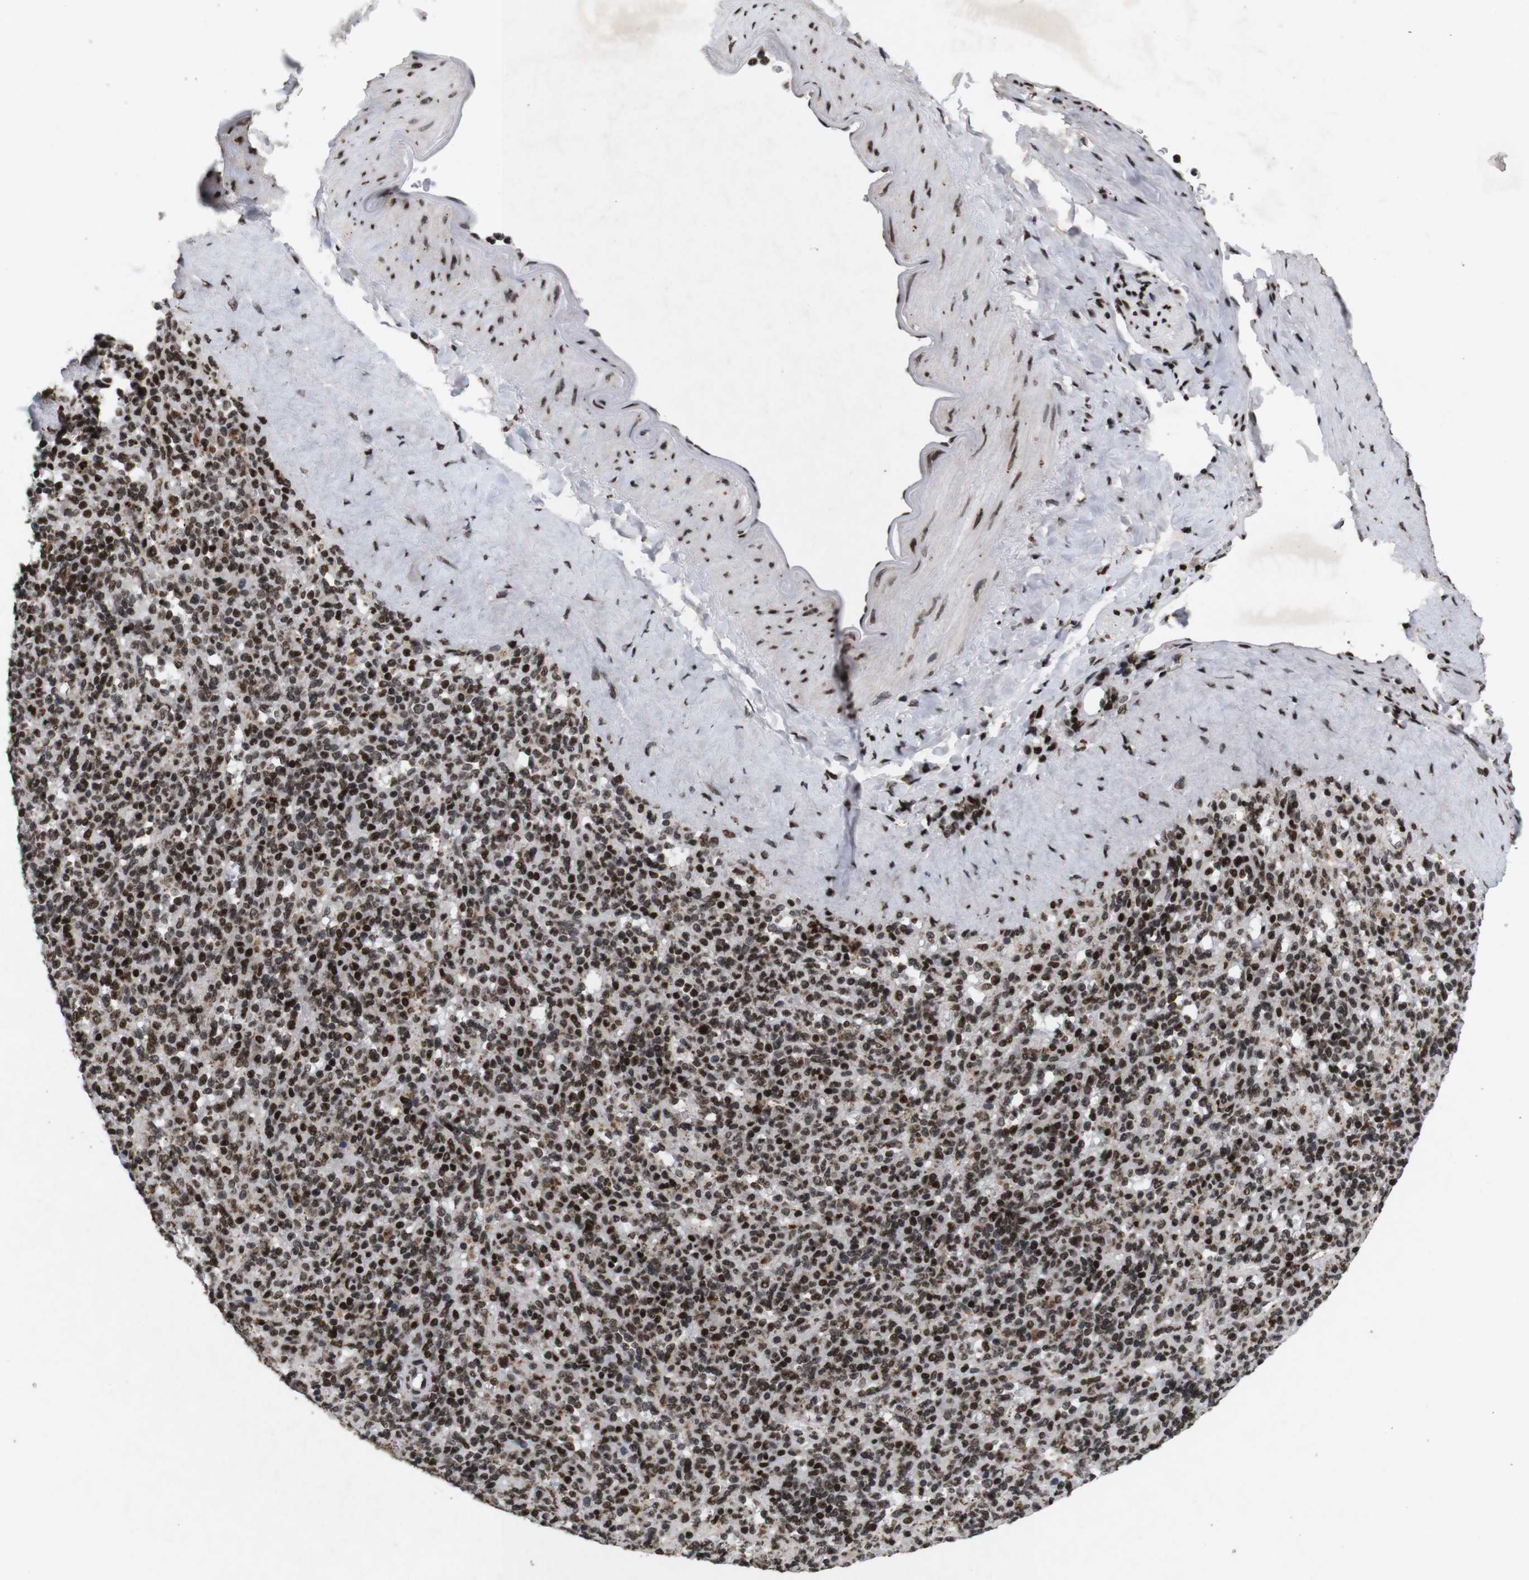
{"staining": {"intensity": "strong", "quantity": "25%-75%", "location": "nuclear"}, "tissue": "spleen", "cell_type": "Cells in red pulp", "image_type": "normal", "snomed": [{"axis": "morphology", "description": "Normal tissue, NOS"}, {"axis": "topography", "description": "Spleen"}], "caption": "Immunohistochemical staining of normal human spleen shows 25%-75% levels of strong nuclear protein expression in about 25%-75% of cells in red pulp. (Stains: DAB (3,3'-diaminobenzidine) in brown, nuclei in blue, Microscopy: brightfield microscopy at high magnification).", "gene": "MAGEH1", "patient": {"sex": "male", "age": 36}}